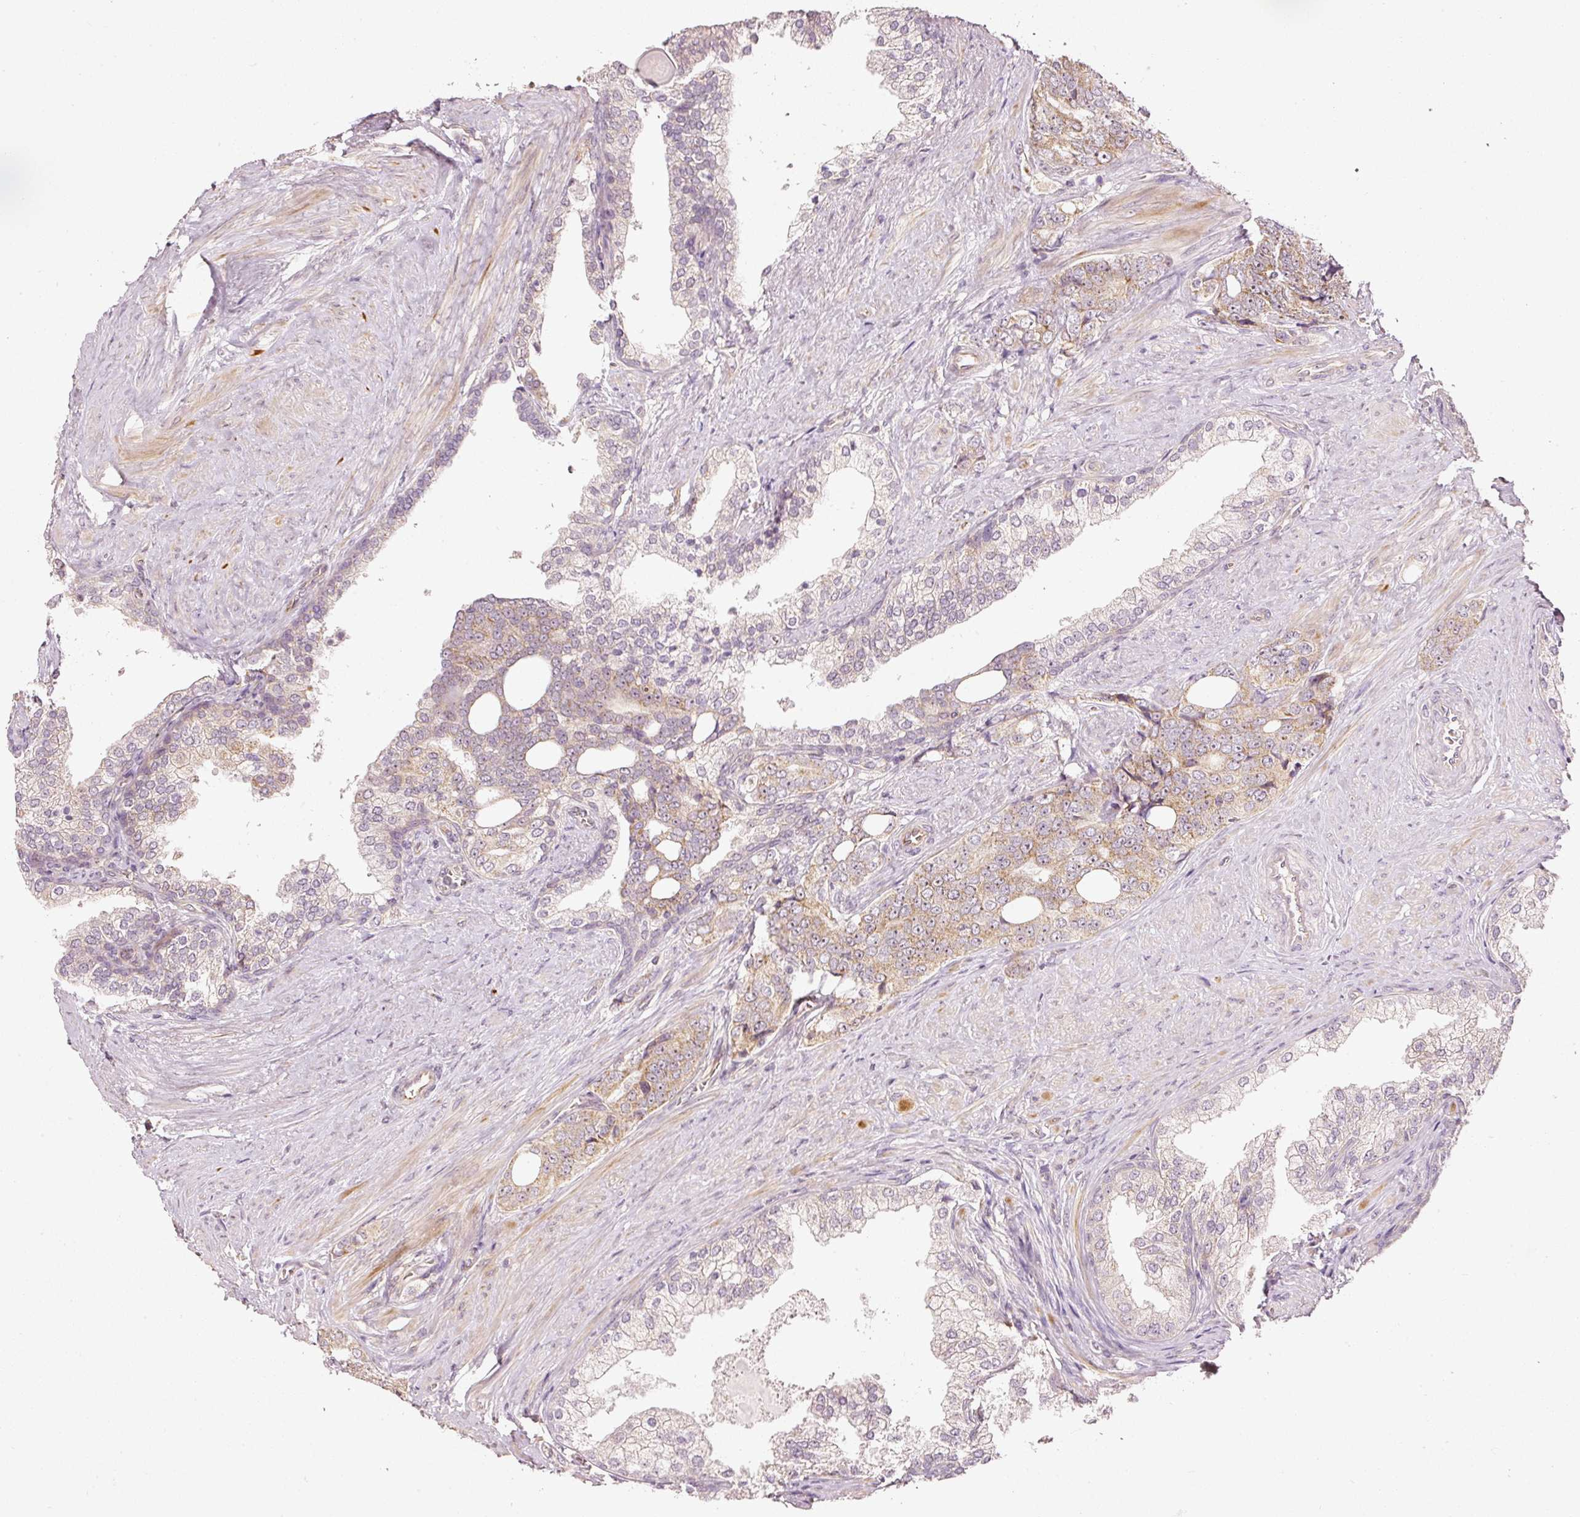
{"staining": {"intensity": "moderate", "quantity": "25%-75%", "location": "cytoplasmic/membranous"}, "tissue": "prostate cancer", "cell_type": "Tumor cells", "image_type": "cancer", "snomed": [{"axis": "morphology", "description": "Adenocarcinoma, High grade"}, {"axis": "topography", "description": "Prostate"}], "caption": "Human prostate cancer (high-grade adenocarcinoma) stained with a protein marker reveals moderate staining in tumor cells.", "gene": "CDC20B", "patient": {"sex": "male", "age": 67}}